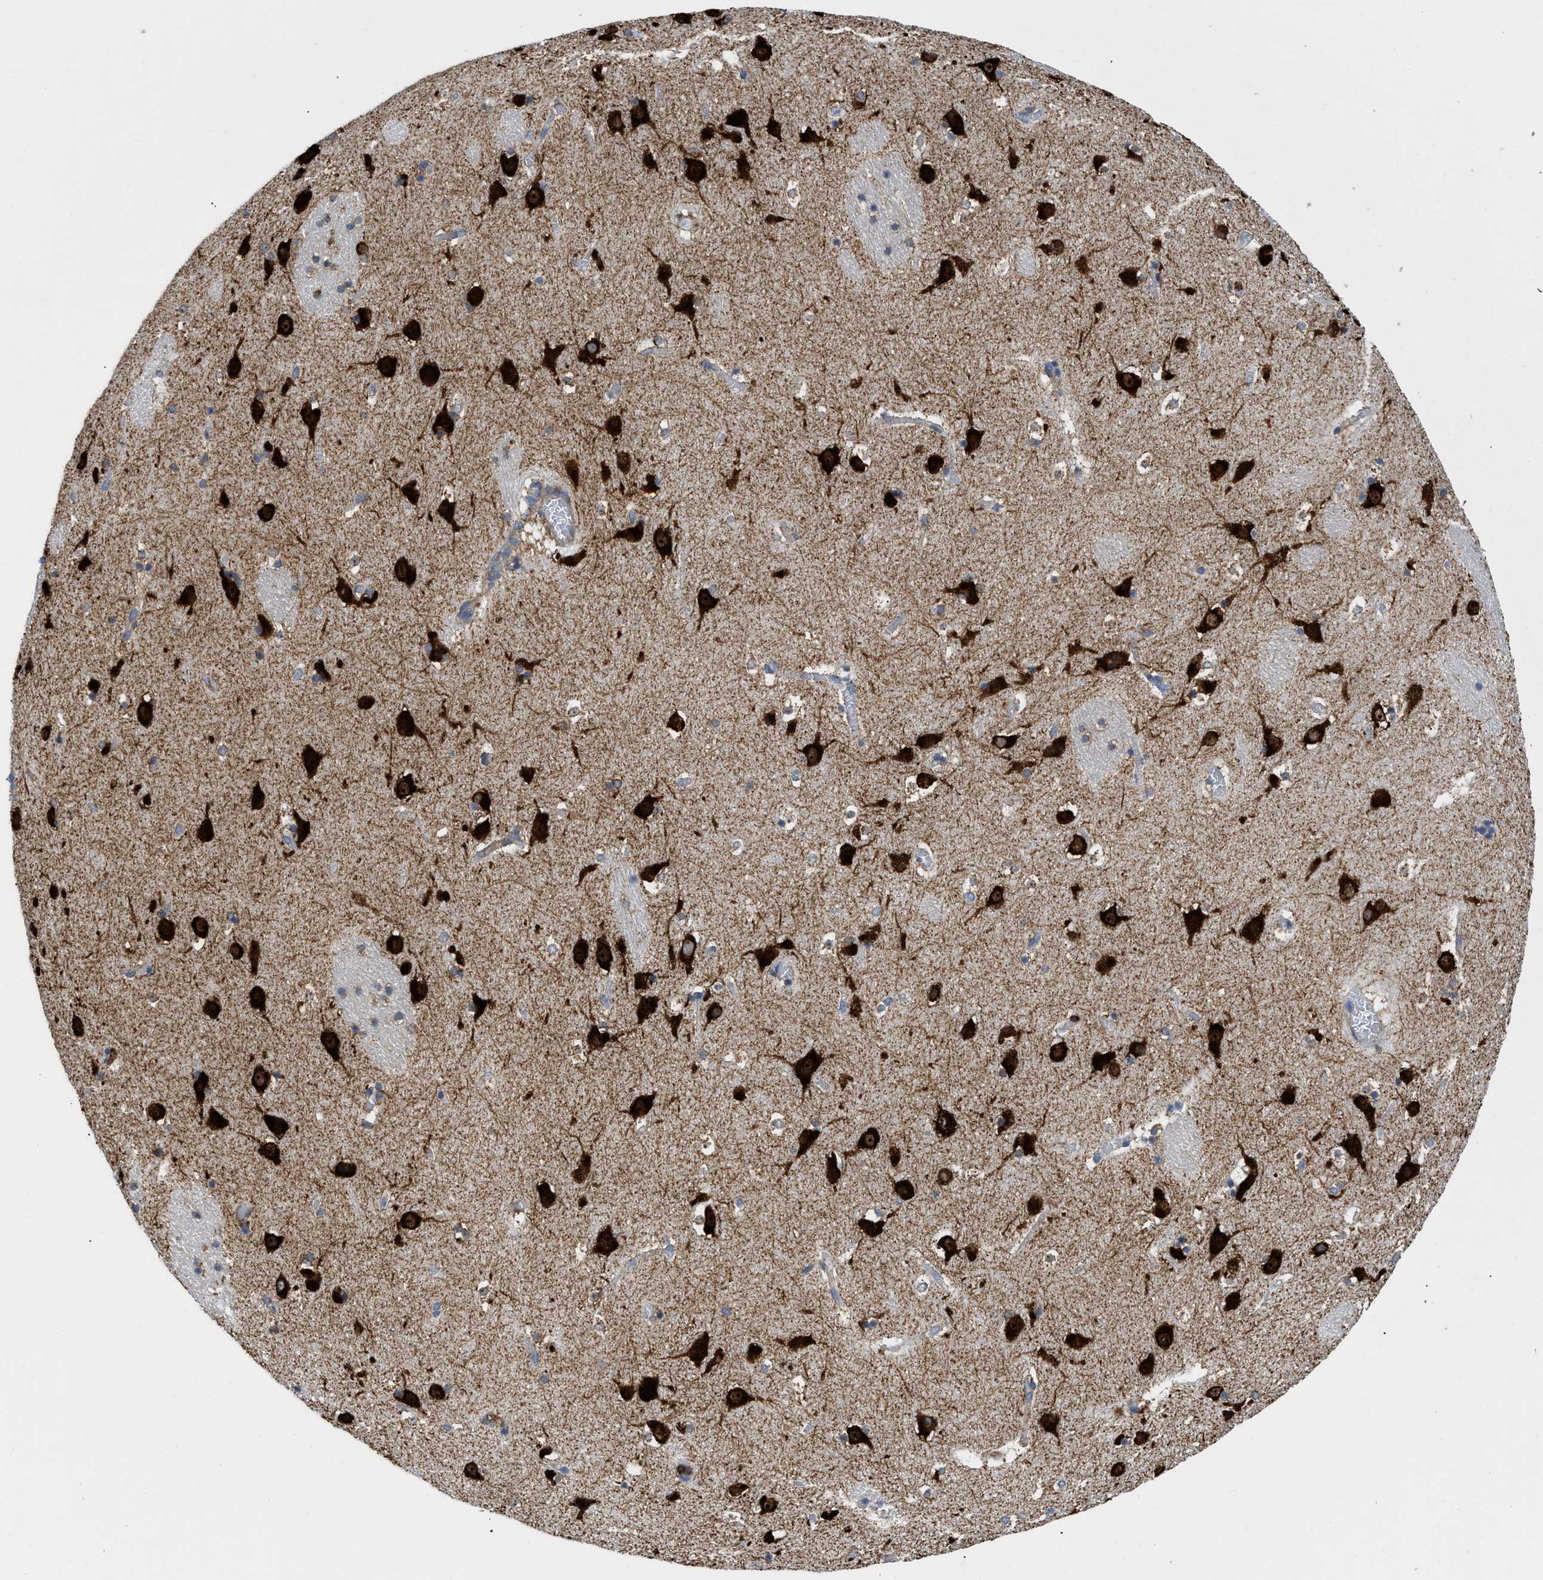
{"staining": {"intensity": "moderate", "quantity": ">75%", "location": "cytoplasmic/membranous"}, "tissue": "caudate", "cell_type": "Glial cells", "image_type": "normal", "snomed": [{"axis": "morphology", "description": "Normal tissue, NOS"}, {"axis": "topography", "description": "Lateral ventricle wall"}], "caption": "Immunohistochemistry (IHC) (DAB (3,3'-diaminobenzidine)) staining of benign caudate exhibits moderate cytoplasmic/membranous protein positivity in approximately >75% of glial cells. (IHC, brightfield microscopy, high magnification).", "gene": "GPAT4", "patient": {"sex": "male", "age": 45}}